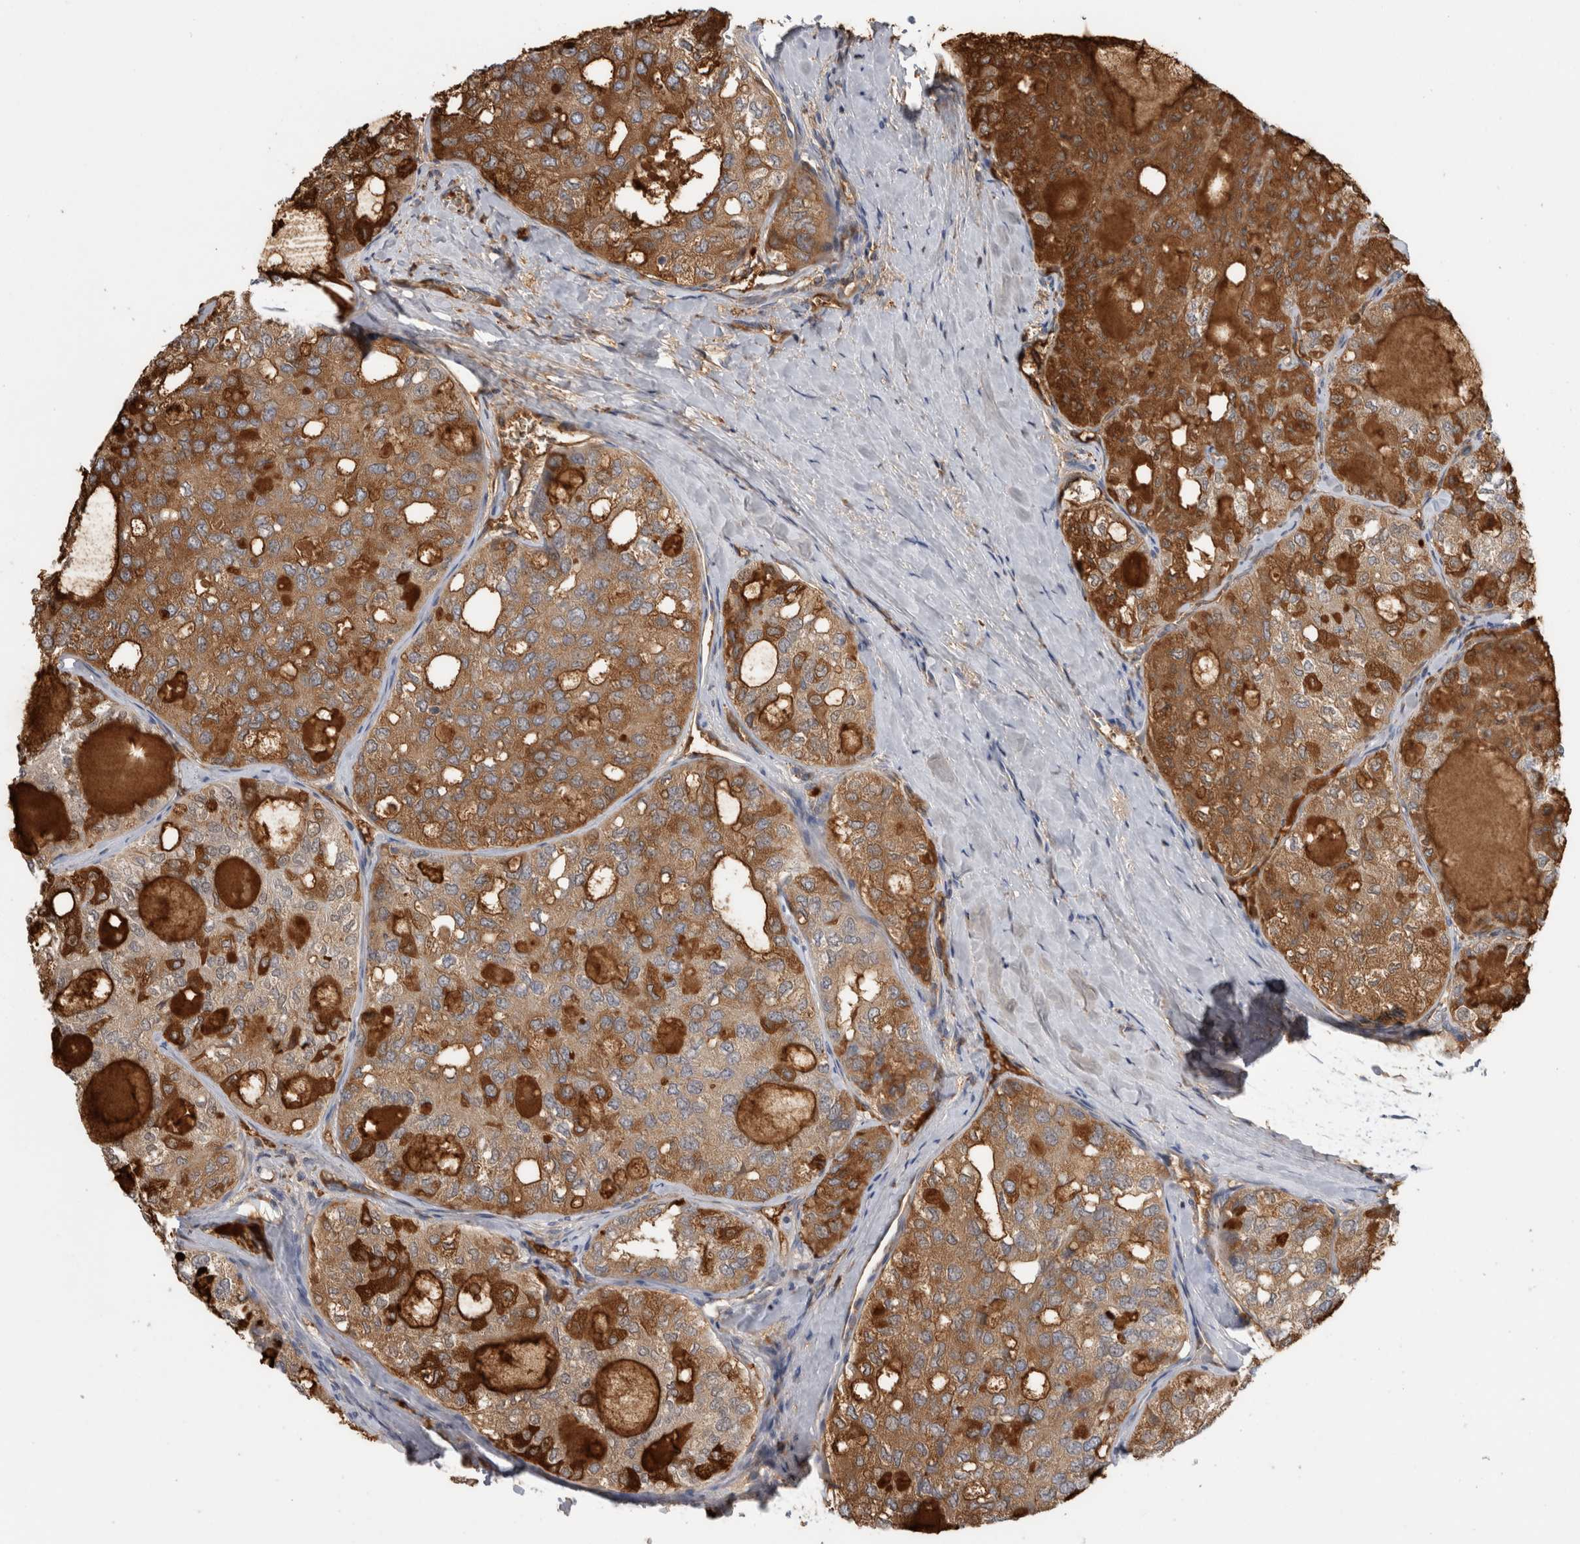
{"staining": {"intensity": "strong", "quantity": "25%-75%", "location": "cytoplasmic/membranous"}, "tissue": "thyroid cancer", "cell_type": "Tumor cells", "image_type": "cancer", "snomed": [{"axis": "morphology", "description": "Follicular adenoma carcinoma, NOS"}, {"axis": "topography", "description": "Thyroid gland"}], "caption": "Protein analysis of thyroid cancer tissue displays strong cytoplasmic/membranous positivity in approximately 25%-75% of tumor cells.", "gene": "TBCE", "patient": {"sex": "male", "age": 75}}